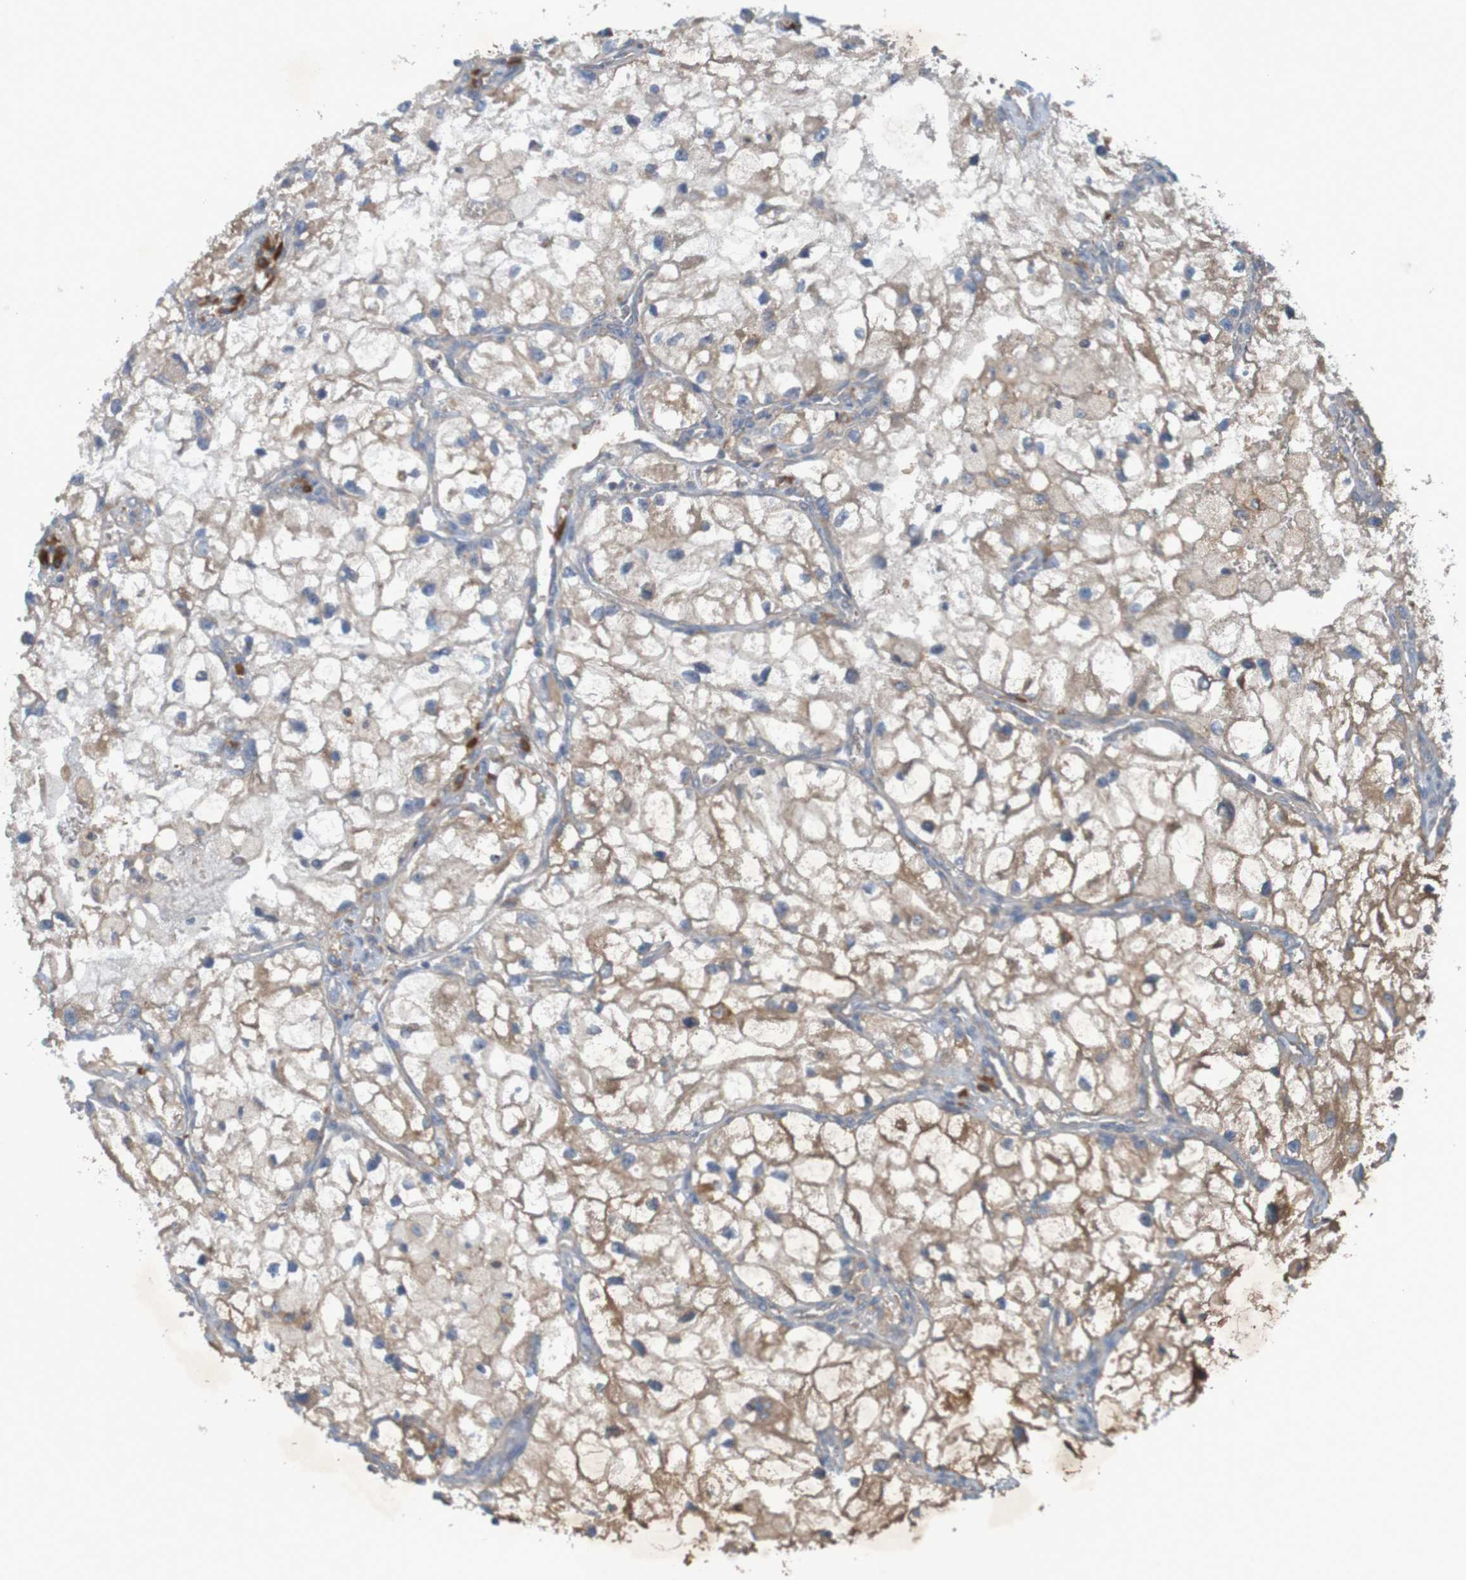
{"staining": {"intensity": "weak", "quantity": ">75%", "location": "cytoplasmic/membranous"}, "tissue": "renal cancer", "cell_type": "Tumor cells", "image_type": "cancer", "snomed": [{"axis": "morphology", "description": "Adenocarcinoma, NOS"}, {"axis": "topography", "description": "Kidney"}], "caption": "Immunohistochemical staining of renal cancer (adenocarcinoma) displays low levels of weak cytoplasmic/membranous expression in approximately >75% of tumor cells. The staining is performed using DAB brown chromogen to label protein expression. The nuclei are counter-stained blue using hematoxylin.", "gene": "DNAJC4", "patient": {"sex": "female", "age": 70}}